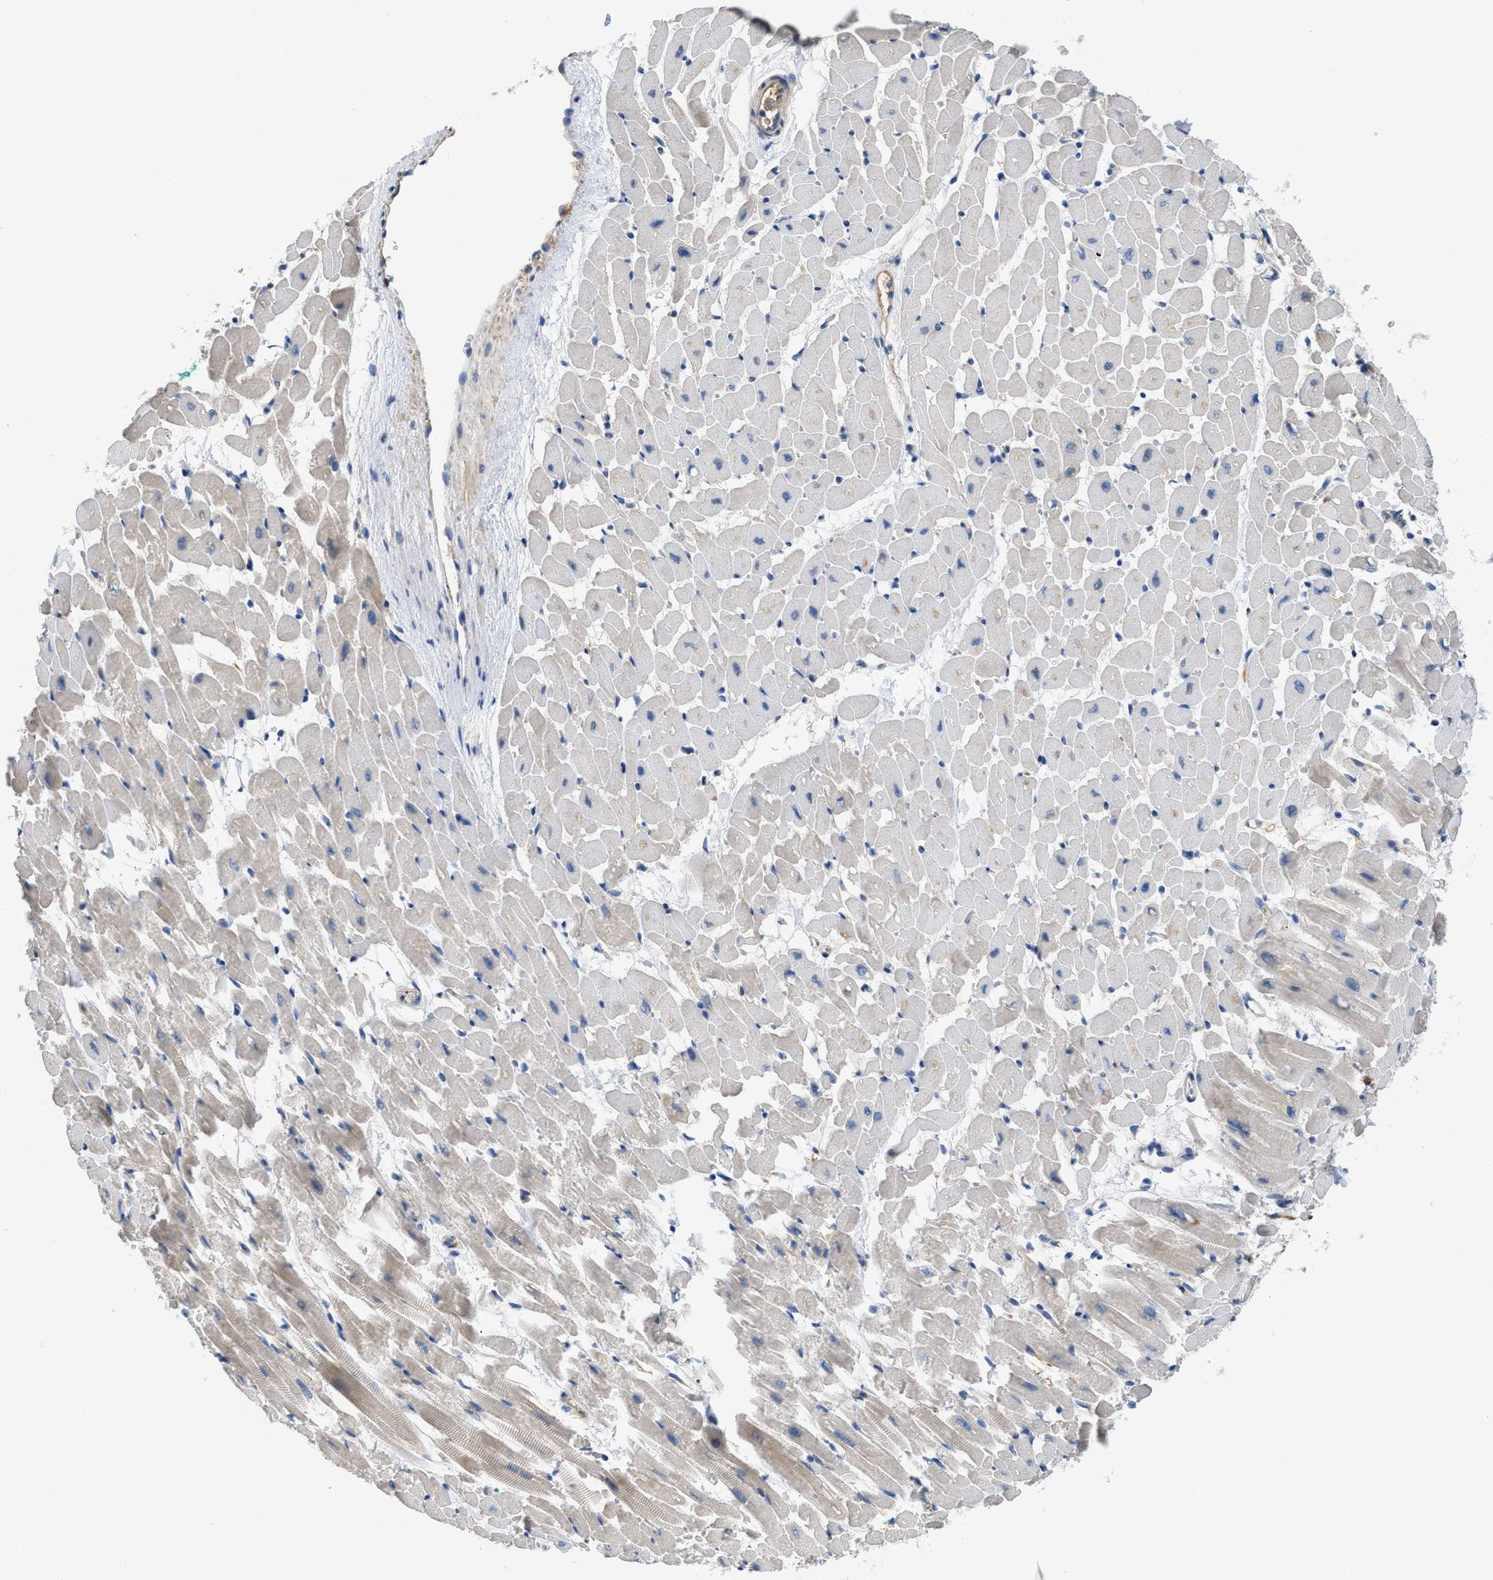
{"staining": {"intensity": "moderate", "quantity": "<25%", "location": "cytoplasmic/membranous"}, "tissue": "heart muscle", "cell_type": "Cardiomyocytes", "image_type": "normal", "snomed": [{"axis": "morphology", "description": "Normal tissue, NOS"}, {"axis": "topography", "description": "Heart"}], "caption": "Immunohistochemistry (IHC) (DAB (3,3'-diaminobenzidine)) staining of benign human heart muscle shows moderate cytoplasmic/membranous protein staining in about <25% of cardiomyocytes.", "gene": "C1S", "patient": {"sex": "male", "age": 45}}